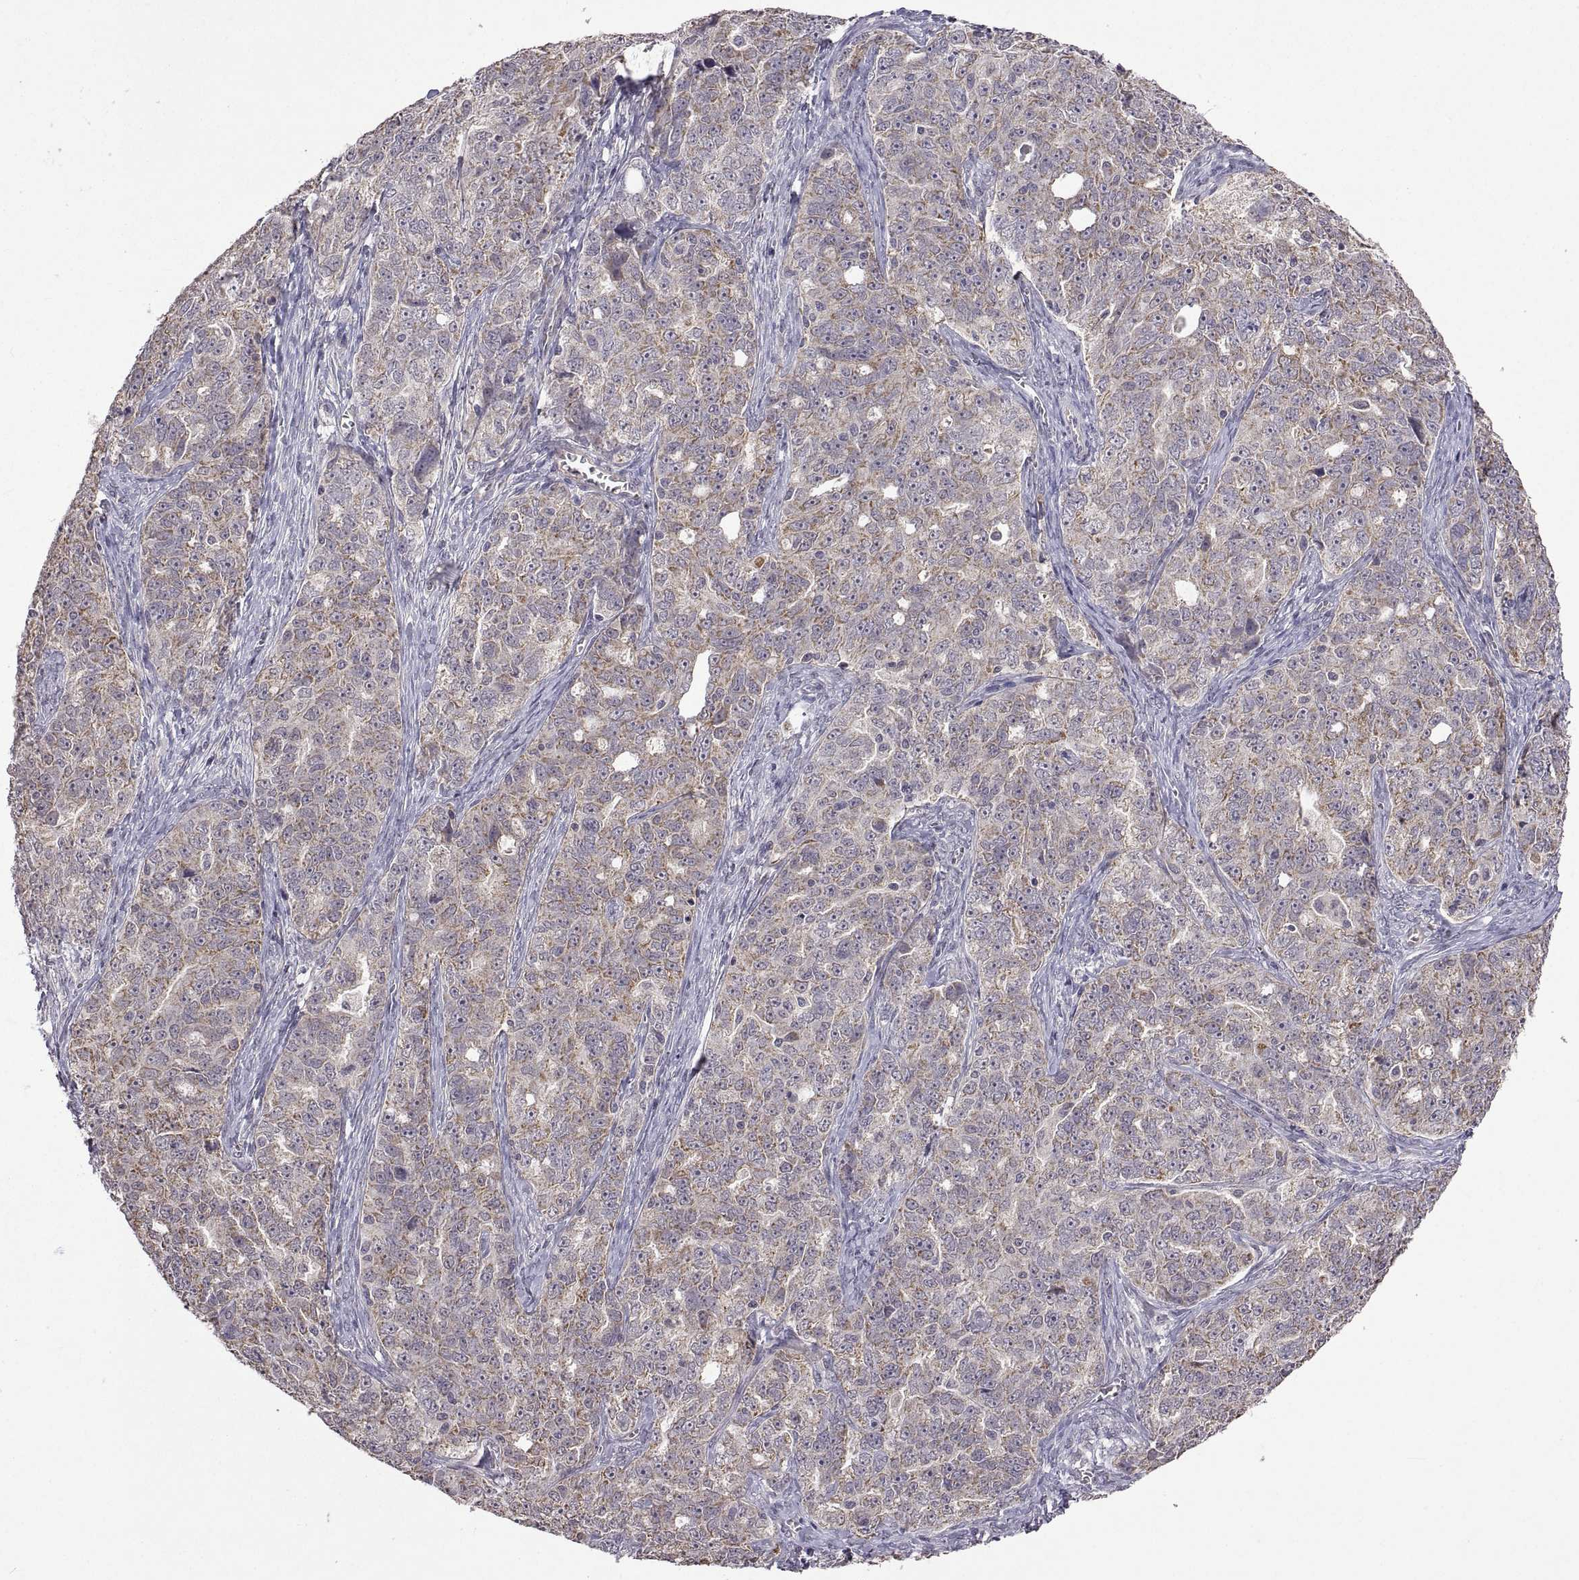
{"staining": {"intensity": "weak", "quantity": "25%-75%", "location": "cytoplasmic/membranous"}, "tissue": "ovarian cancer", "cell_type": "Tumor cells", "image_type": "cancer", "snomed": [{"axis": "morphology", "description": "Cystadenocarcinoma, serous, NOS"}, {"axis": "topography", "description": "Ovary"}], "caption": "Approximately 25%-75% of tumor cells in ovarian serous cystadenocarcinoma display weak cytoplasmic/membranous protein staining as visualized by brown immunohistochemical staining.", "gene": "LAMA1", "patient": {"sex": "female", "age": 51}}